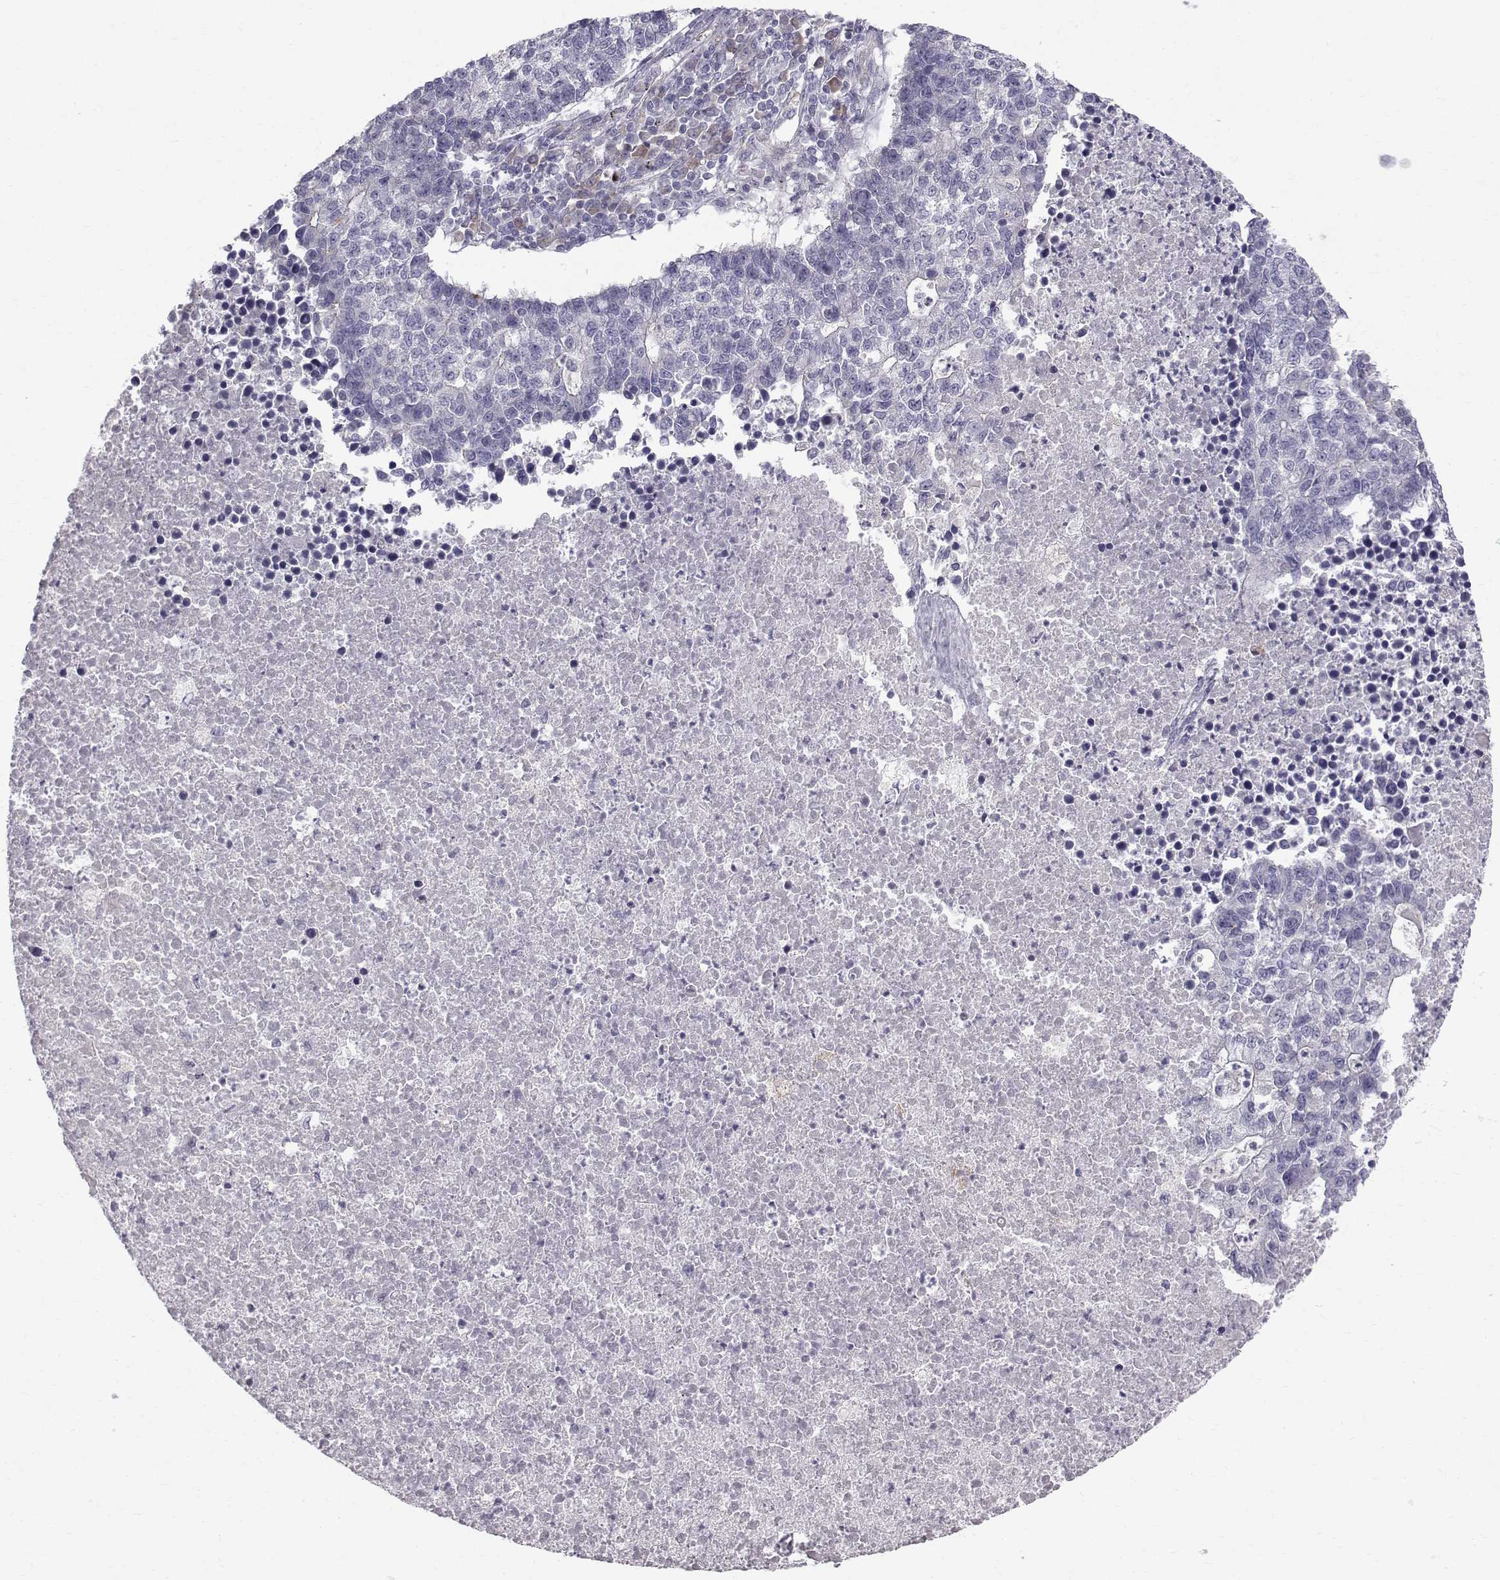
{"staining": {"intensity": "negative", "quantity": "none", "location": "none"}, "tissue": "lung cancer", "cell_type": "Tumor cells", "image_type": "cancer", "snomed": [{"axis": "morphology", "description": "Adenocarcinoma, NOS"}, {"axis": "topography", "description": "Lung"}], "caption": "This is a micrograph of IHC staining of lung cancer (adenocarcinoma), which shows no expression in tumor cells.", "gene": "QPCT", "patient": {"sex": "male", "age": 57}}